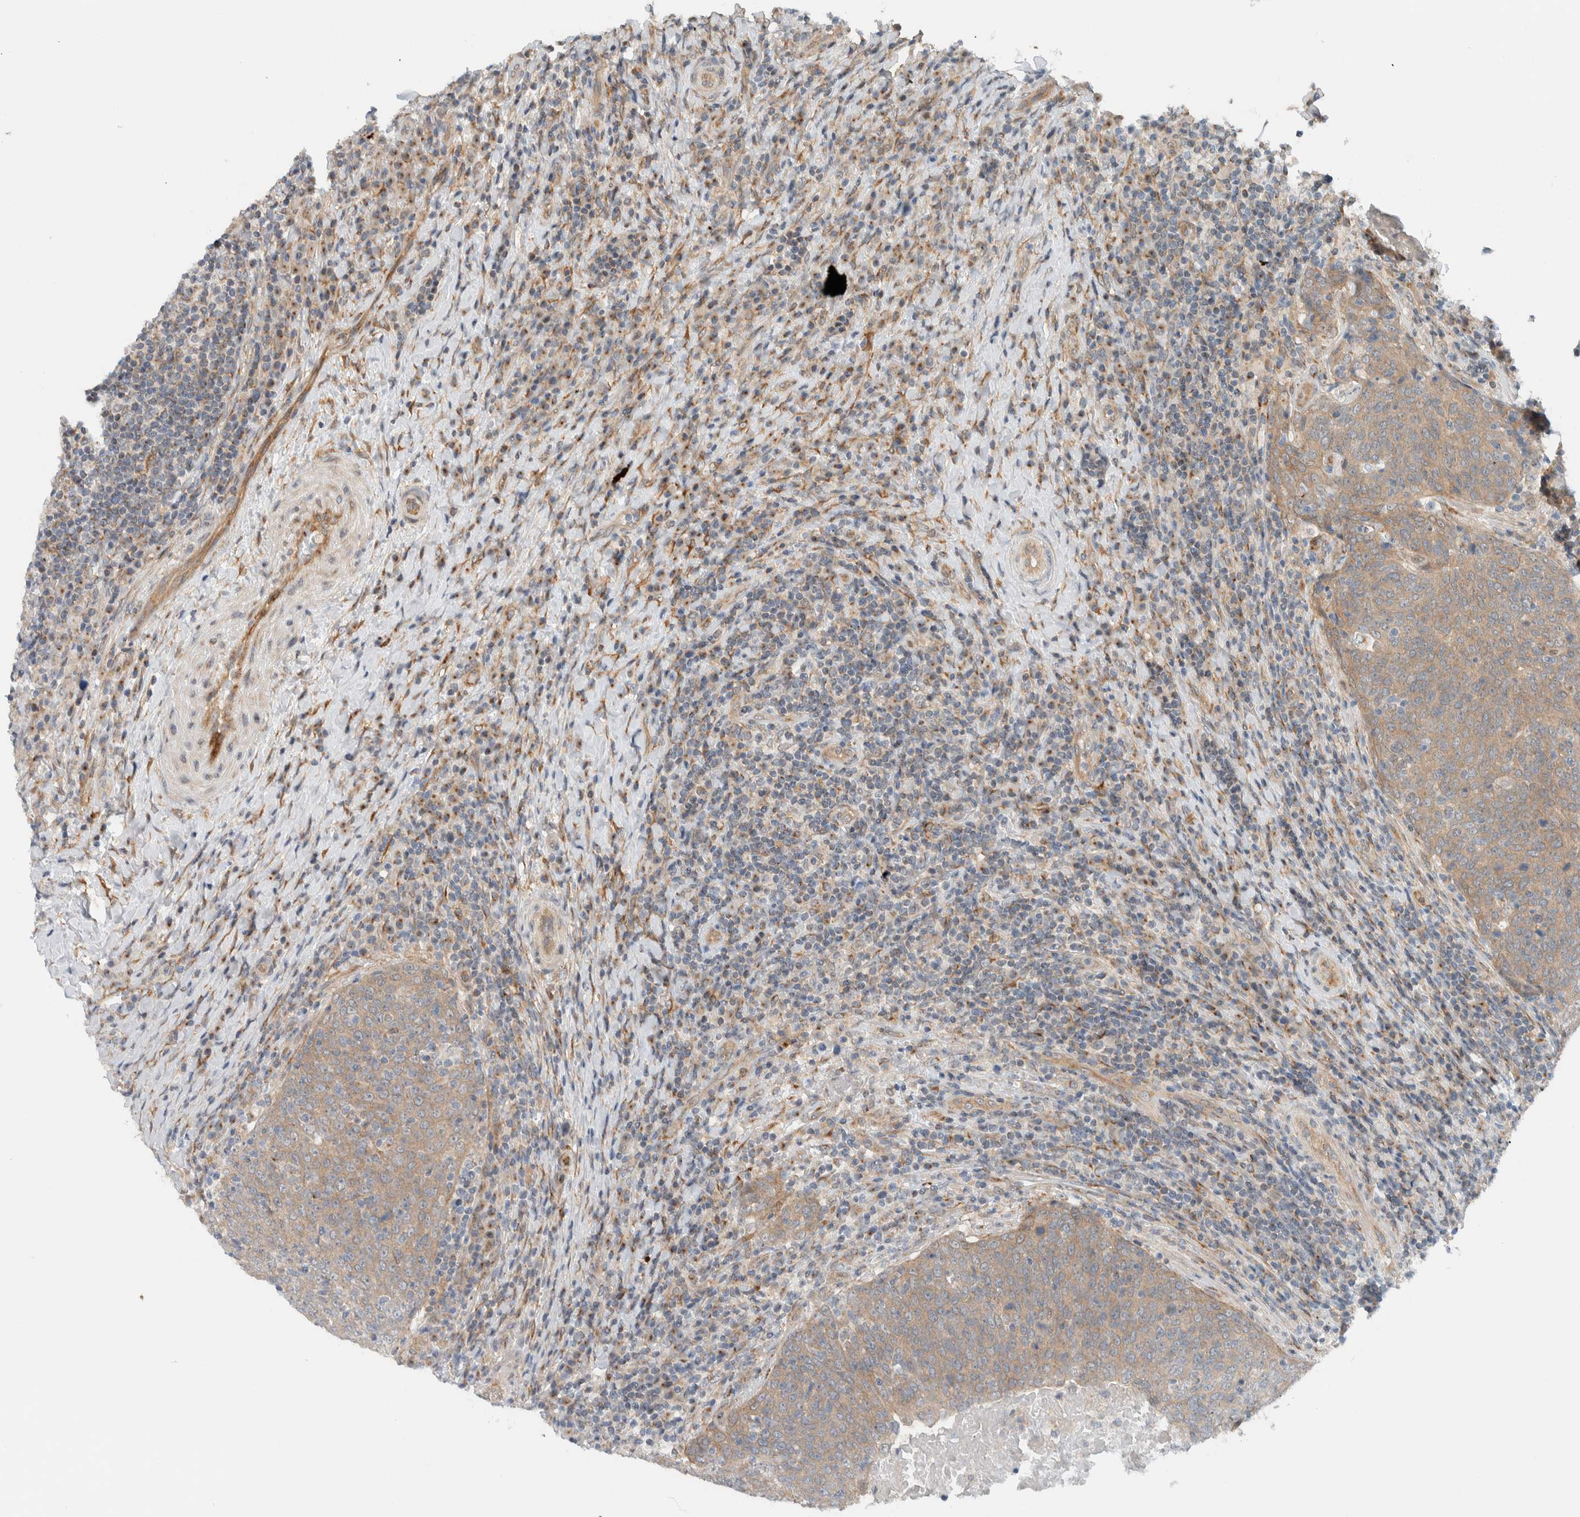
{"staining": {"intensity": "weak", "quantity": ">75%", "location": "cytoplasmic/membranous"}, "tissue": "head and neck cancer", "cell_type": "Tumor cells", "image_type": "cancer", "snomed": [{"axis": "morphology", "description": "Squamous cell carcinoma, NOS"}, {"axis": "morphology", "description": "Squamous cell carcinoma, metastatic, NOS"}, {"axis": "topography", "description": "Lymph node"}, {"axis": "topography", "description": "Head-Neck"}], "caption": "Immunohistochemistry histopathology image of human head and neck cancer stained for a protein (brown), which reveals low levels of weak cytoplasmic/membranous positivity in about >75% of tumor cells.", "gene": "RERE", "patient": {"sex": "male", "age": 62}}